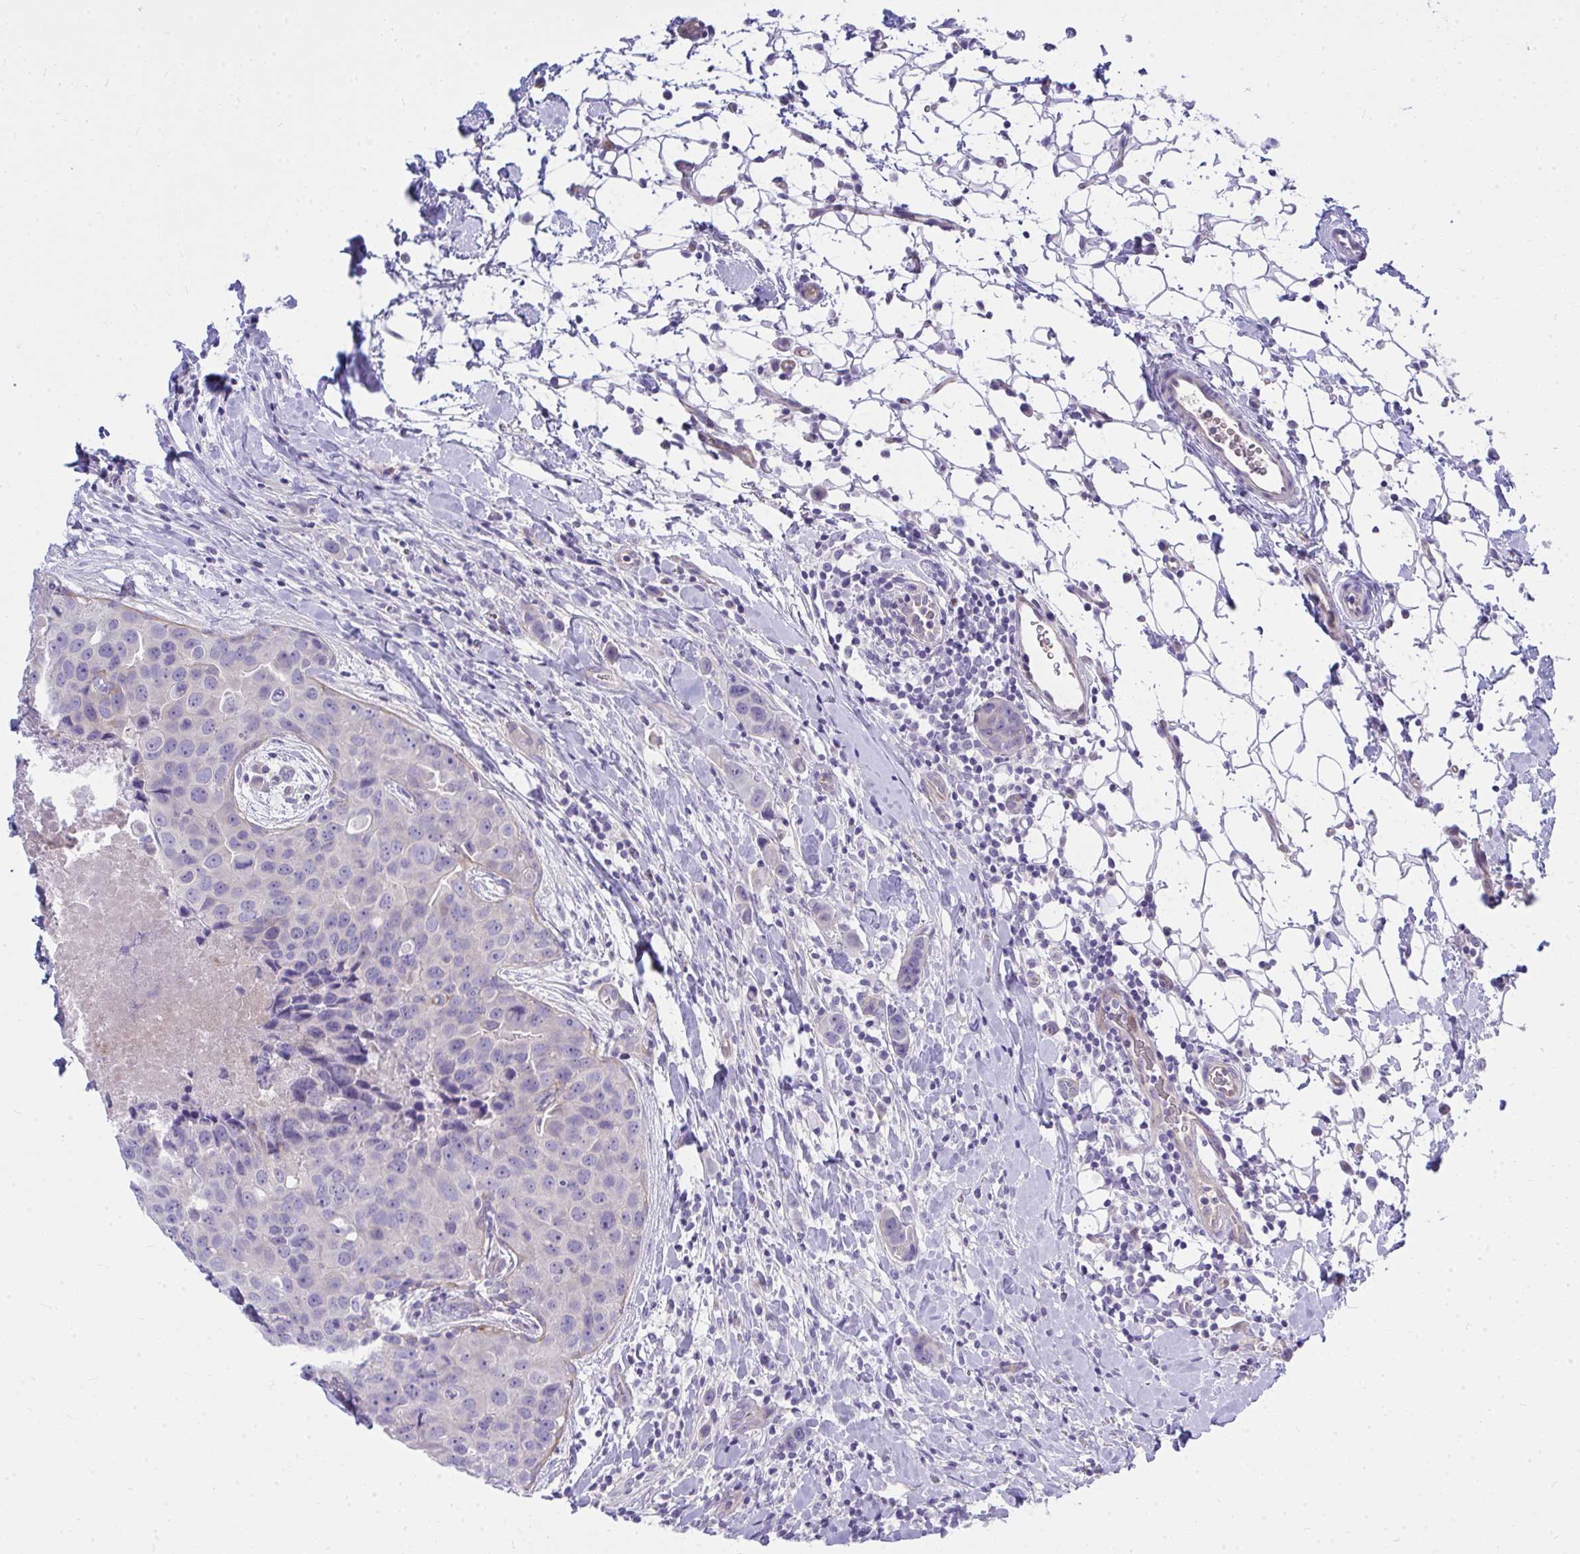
{"staining": {"intensity": "negative", "quantity": "none", "location": "none"}, "tissue": "breast cancer", "cell_type": "Tumor cells", "image_type": "cancer", "snomed": [{"axis": "morphology", "description": "Duct carcinoma"}, {"axis": "topography", "description": "Breast"}], "caption": "Immunohistochemistry histopathology image of neoplastic tissue: invasive ductal carcinoma (breast) stained with DAB (3,3'-diaminobenzidine) exhibits no significant protein staining in tumor cells.", "gene": "LRRC36", "patient": {"sex": "female", "age": 24}}